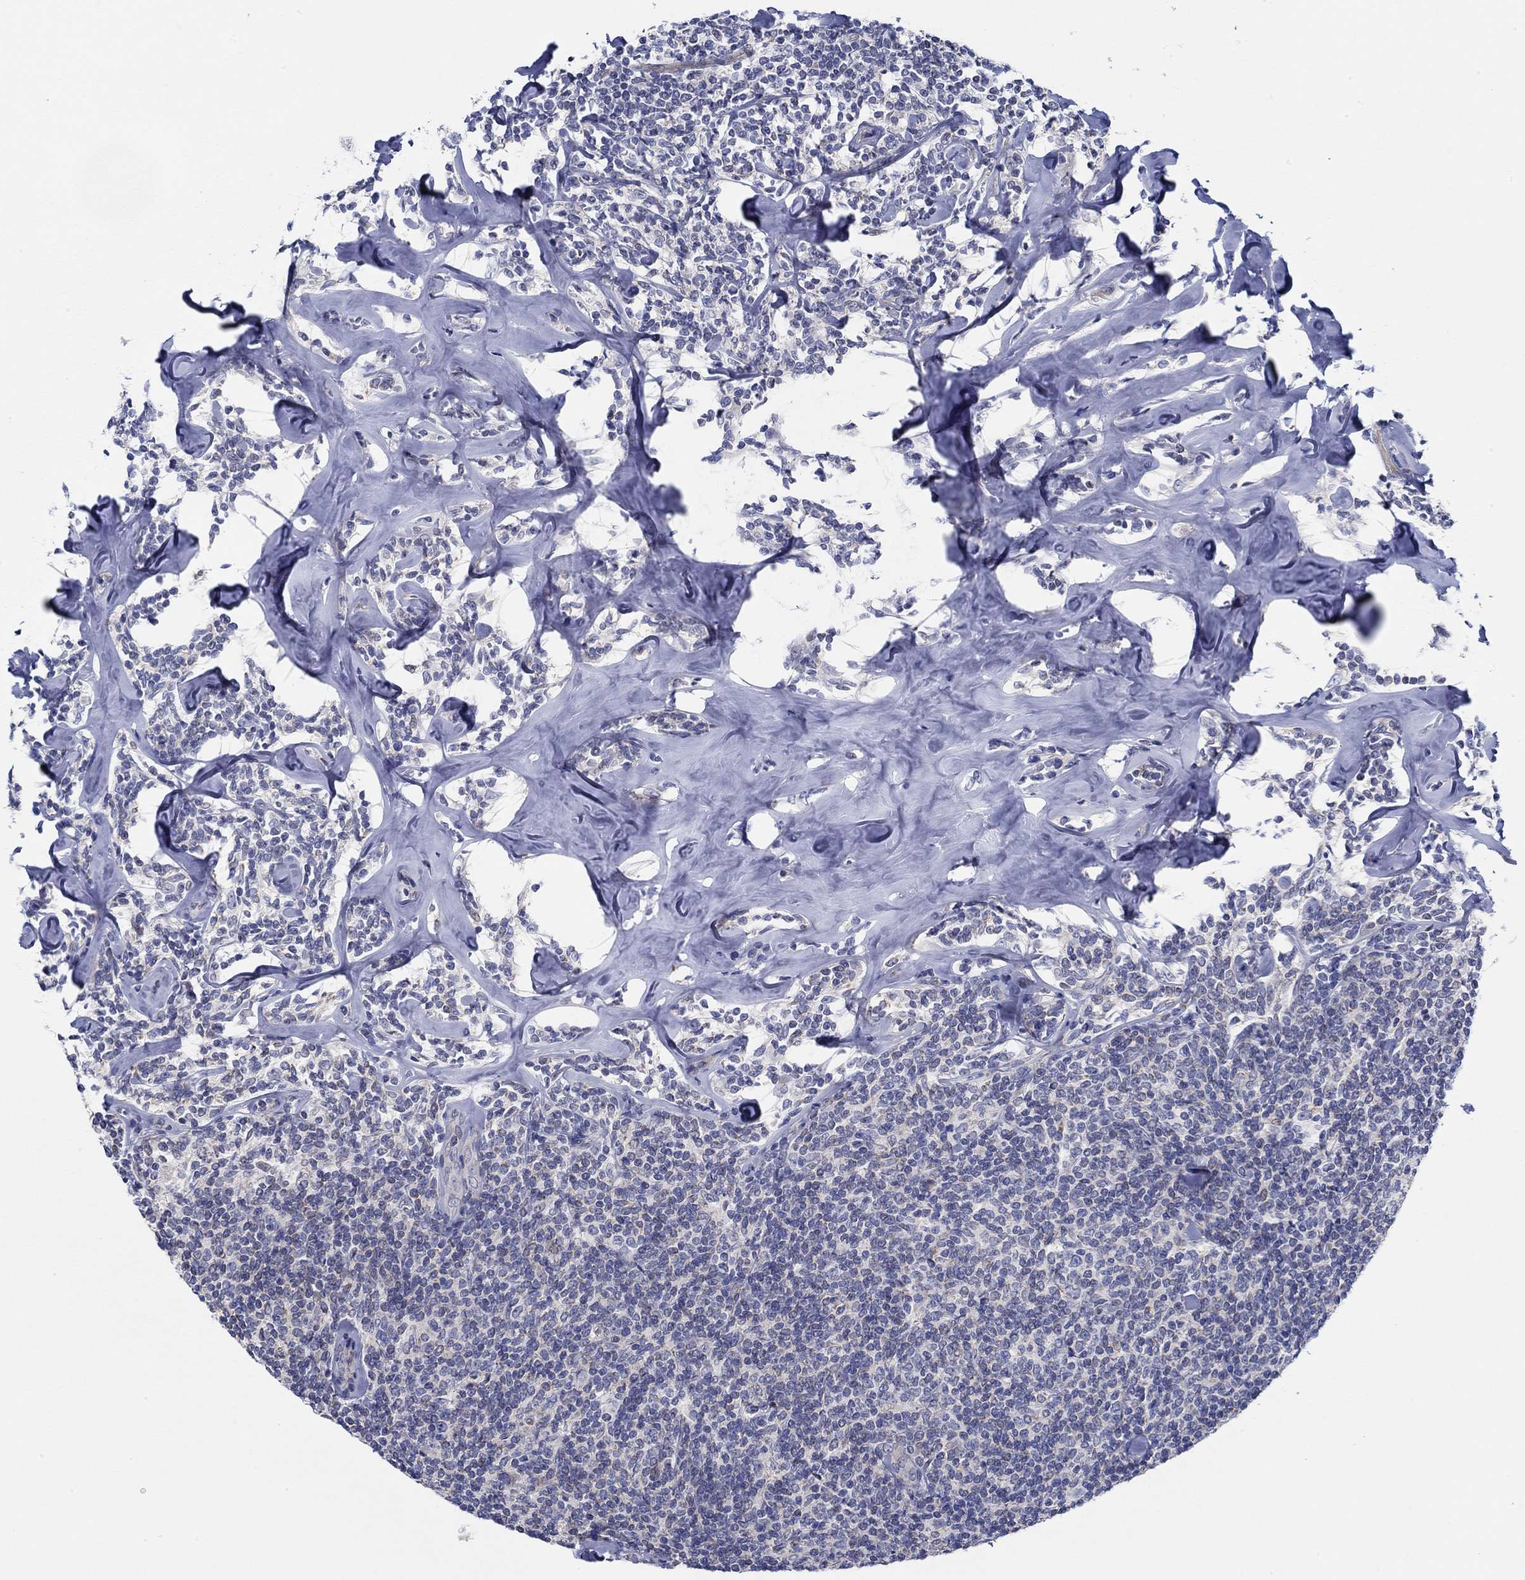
{"staining": {"intensity": "negative", "quantity": "none", "location": "none"}, "tissue": "lymphoma", "cell_type": "Tumor cells", "image_type": "cancer", "snomed": [{"axis": "morphology", "description": "Malignant lymphoma, non-Hodgkin's type, Low grade"}, {"axis": "topography", "description": "Lymph node"}], "caption": "Human lymphoma stained for a protein using immunohistochemistry (IHC) reveals no positivity in tumor cells.", "gene": "CFAP61", "patient": {"sex": "female", "age": 56}}